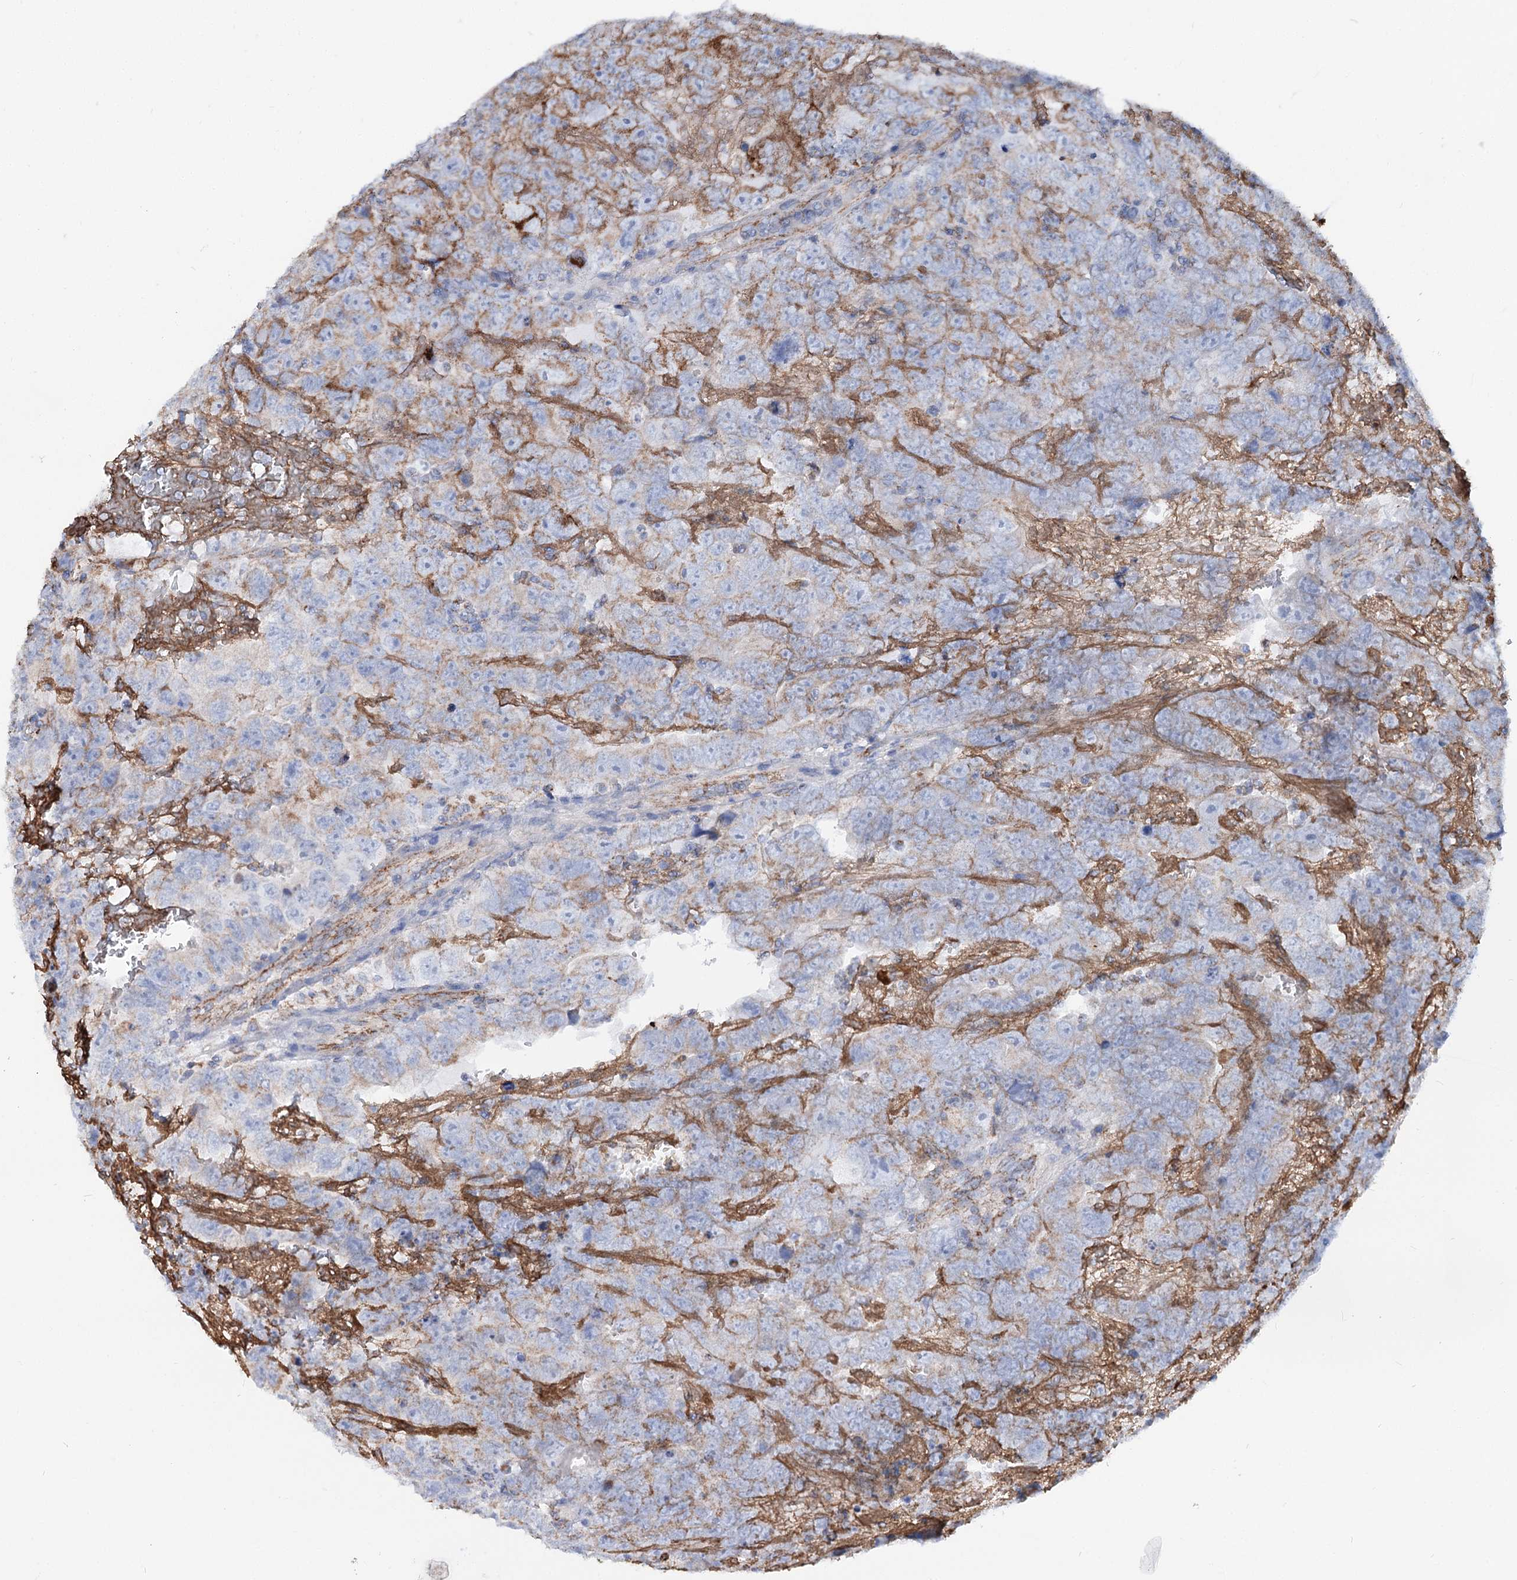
{"staining": {"intensity": "negative", "quantity": "none", "location": "none"}, "tissue": "testis cancer", "cell_type": "Tumor cells", "image_type": "cancer", "snomed": [{"axis": "morphology", "description": "Carcinoma, Embryonal, NOS"}, {"axis": "topography", "description": "Testis"}], "caption": "Immunohistochemistry (IHC) of human testis cancer (embryonal carcinoma) reveals no positivity in tumor cells.", "gene": "MCCC2", "patient": {"sex": "male", "age": 45}}